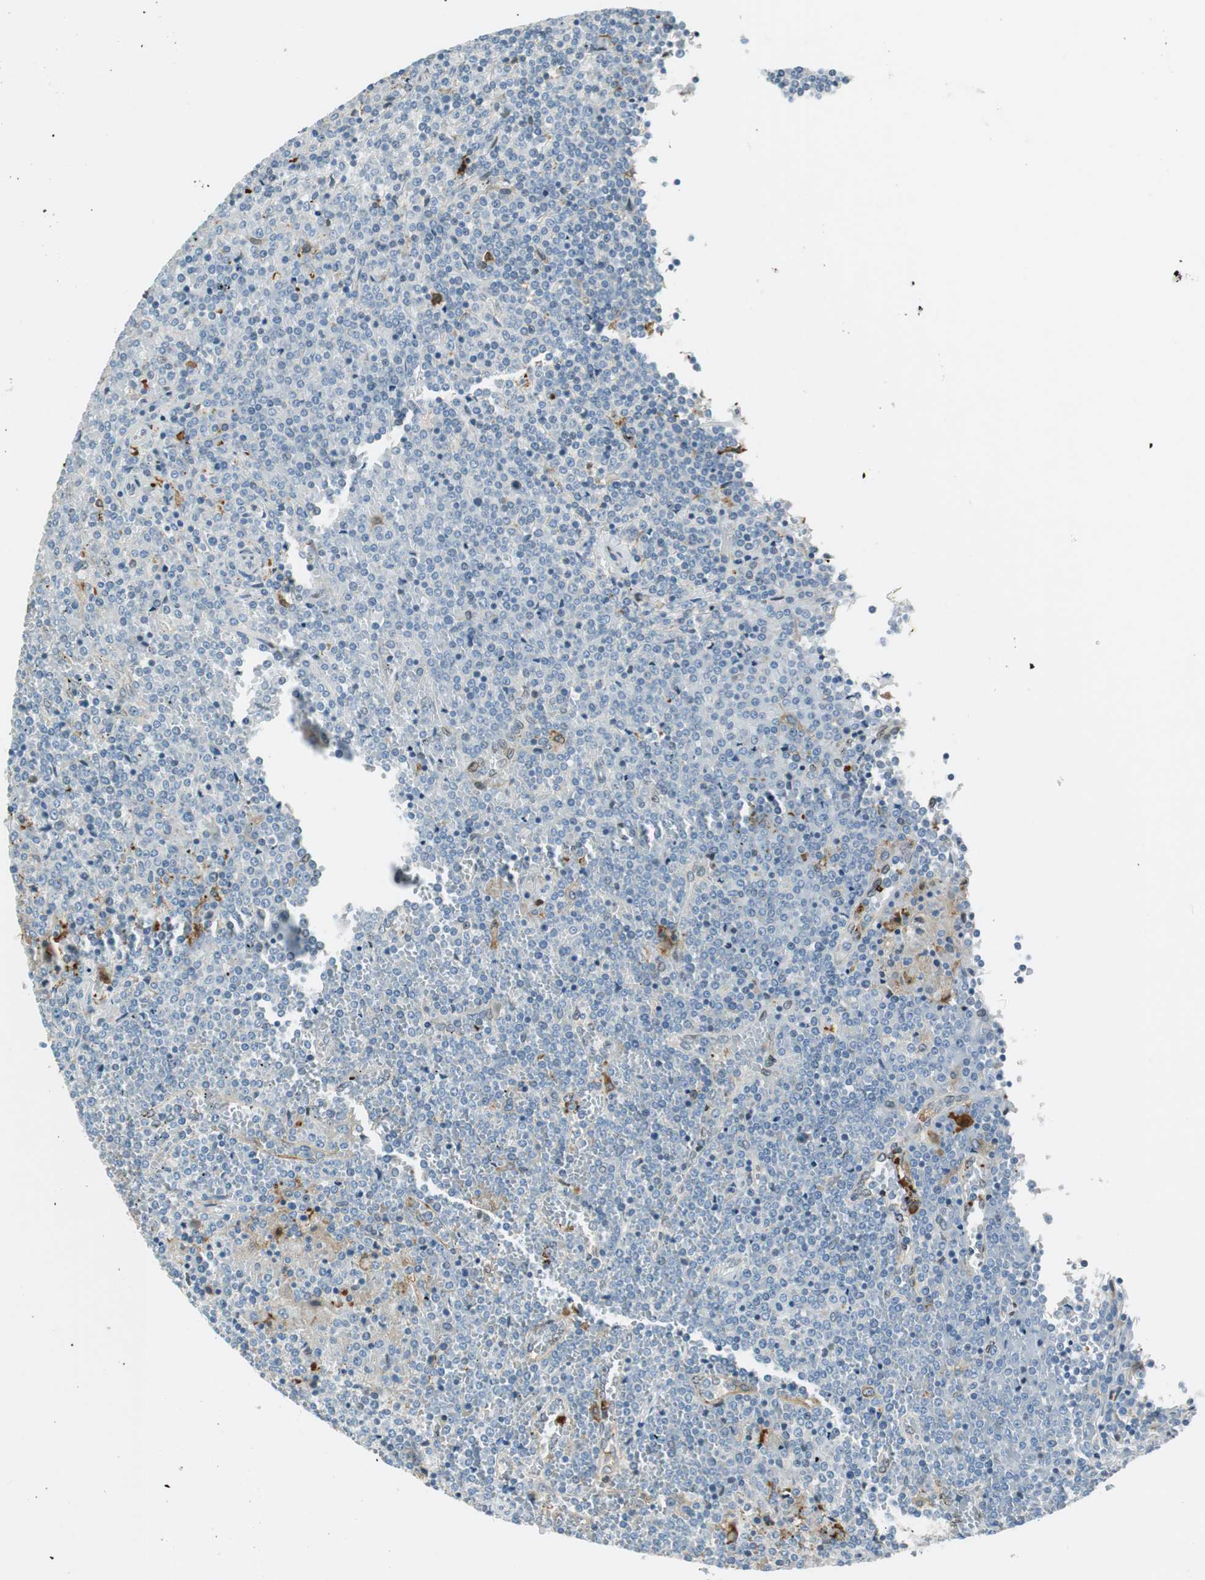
{"staining": {"intensity": "negative", "quantity": "none", "location": "none"}, "tissue": "lymphoma", "cell_type": "Tumor cells", "image_type": "cancer", "snomed": [{"axis": "morphology", "description": "Malignant lymphoma, non-Hodgkin's type, Low grade"}, {"axis": "topography", "description": "Spleen"}], "caption": "Low-grade malignant lymphoma, non-Hodgkin's type was stained to show a protein in brown. There is no significant positivity in tumor cells.", "gene": "TMEM260", "patient": {"sex": "female", "age": 19}}